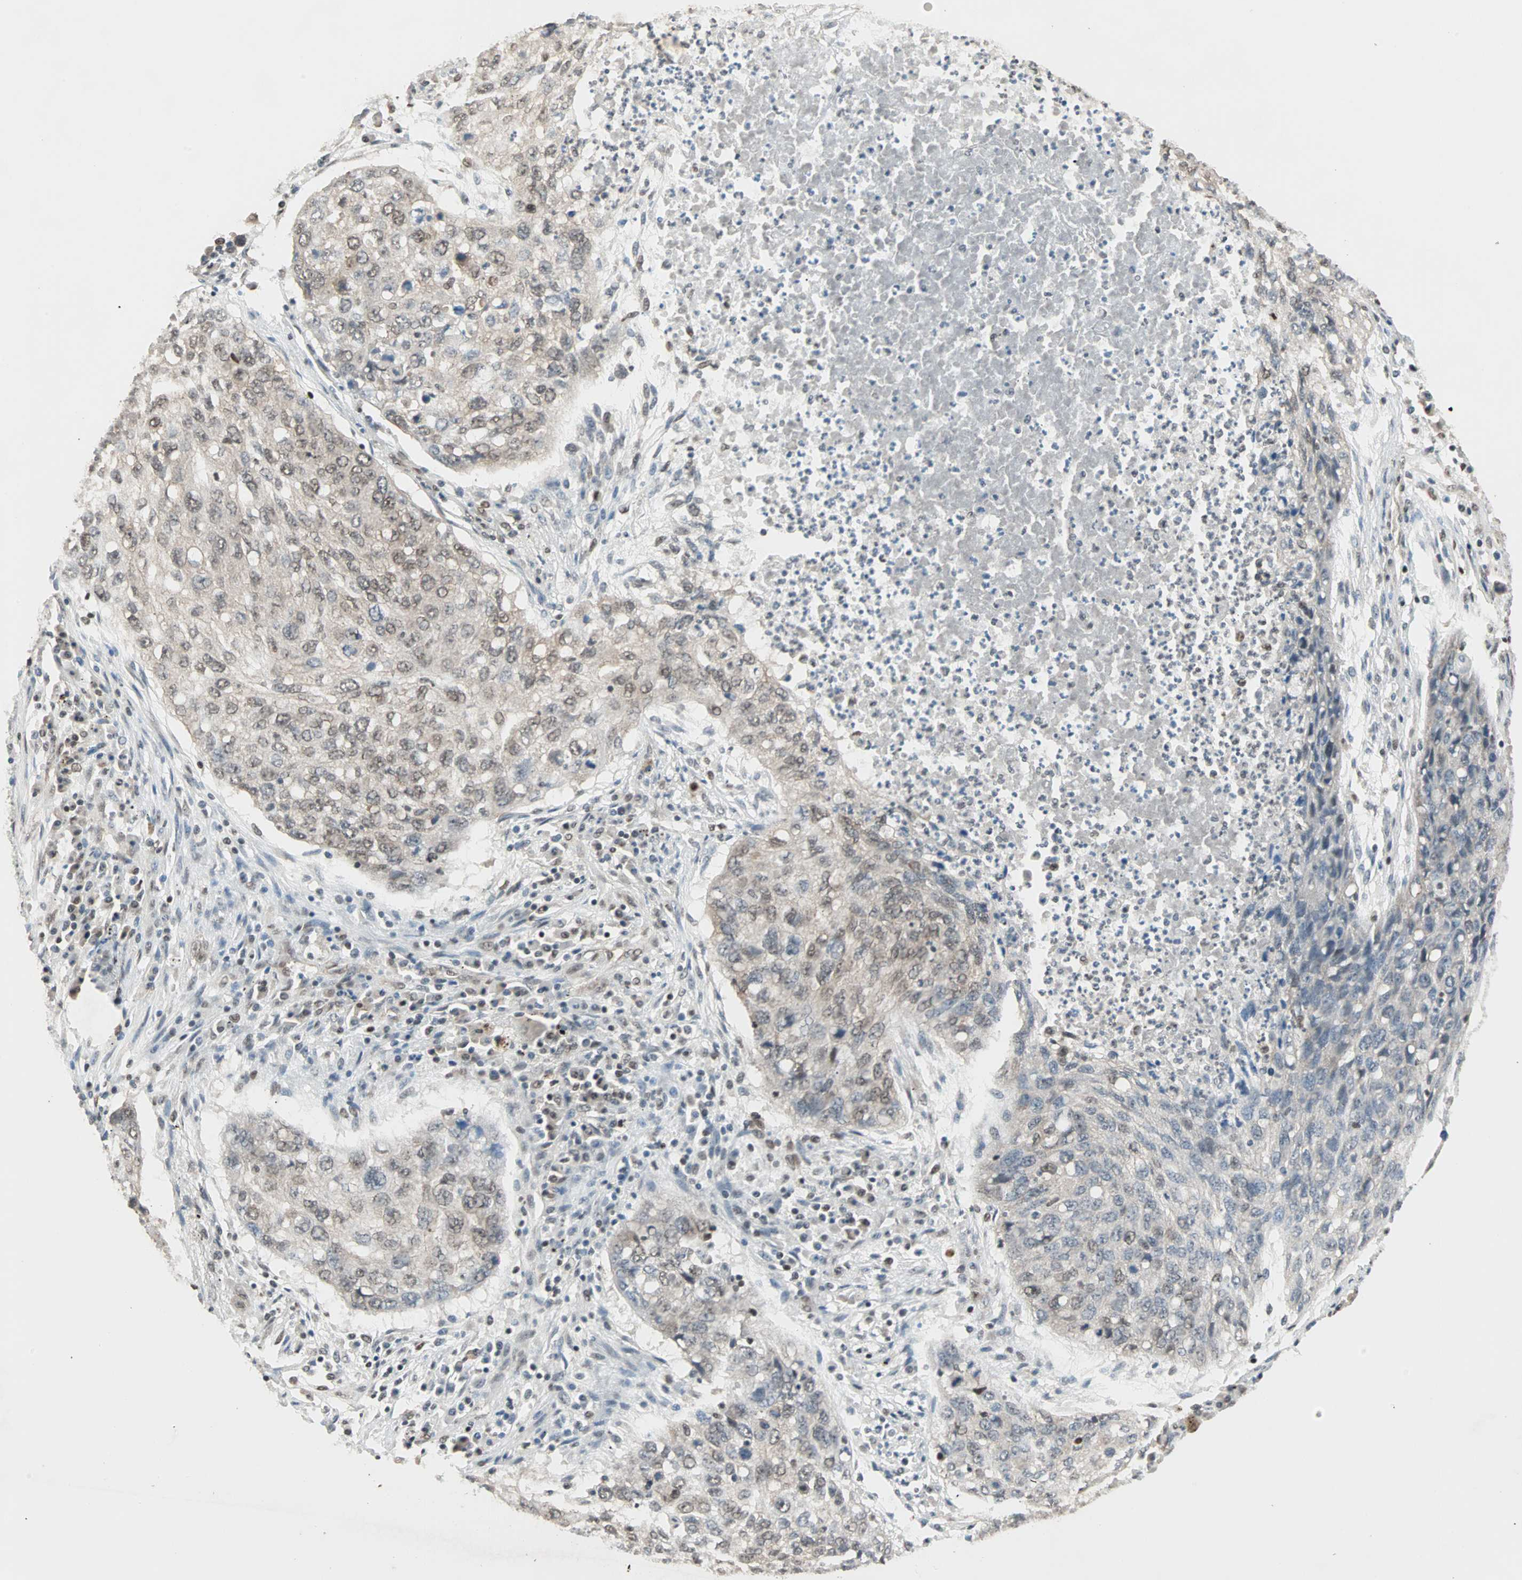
{"staining": {"intensity": "weak", "quantity": "25%-75%", "location": "nuclear"}, "tissue": "lung cancer", "cell_type": "Tumor cells", "image_type": "cancer", "snomed": [{"axis": "morphology", "description": "Squamous cell carcinoma, NOS"}, {"axis": "topography", "description": "Lung"}], "caption": "Human lung cancer stained with a brown dye reveals weak nuclear positive positivity in about 25%-75% of tumor cells.", "gene": "DAZAP1", "patient": {"sex": "female", "age": 63}}